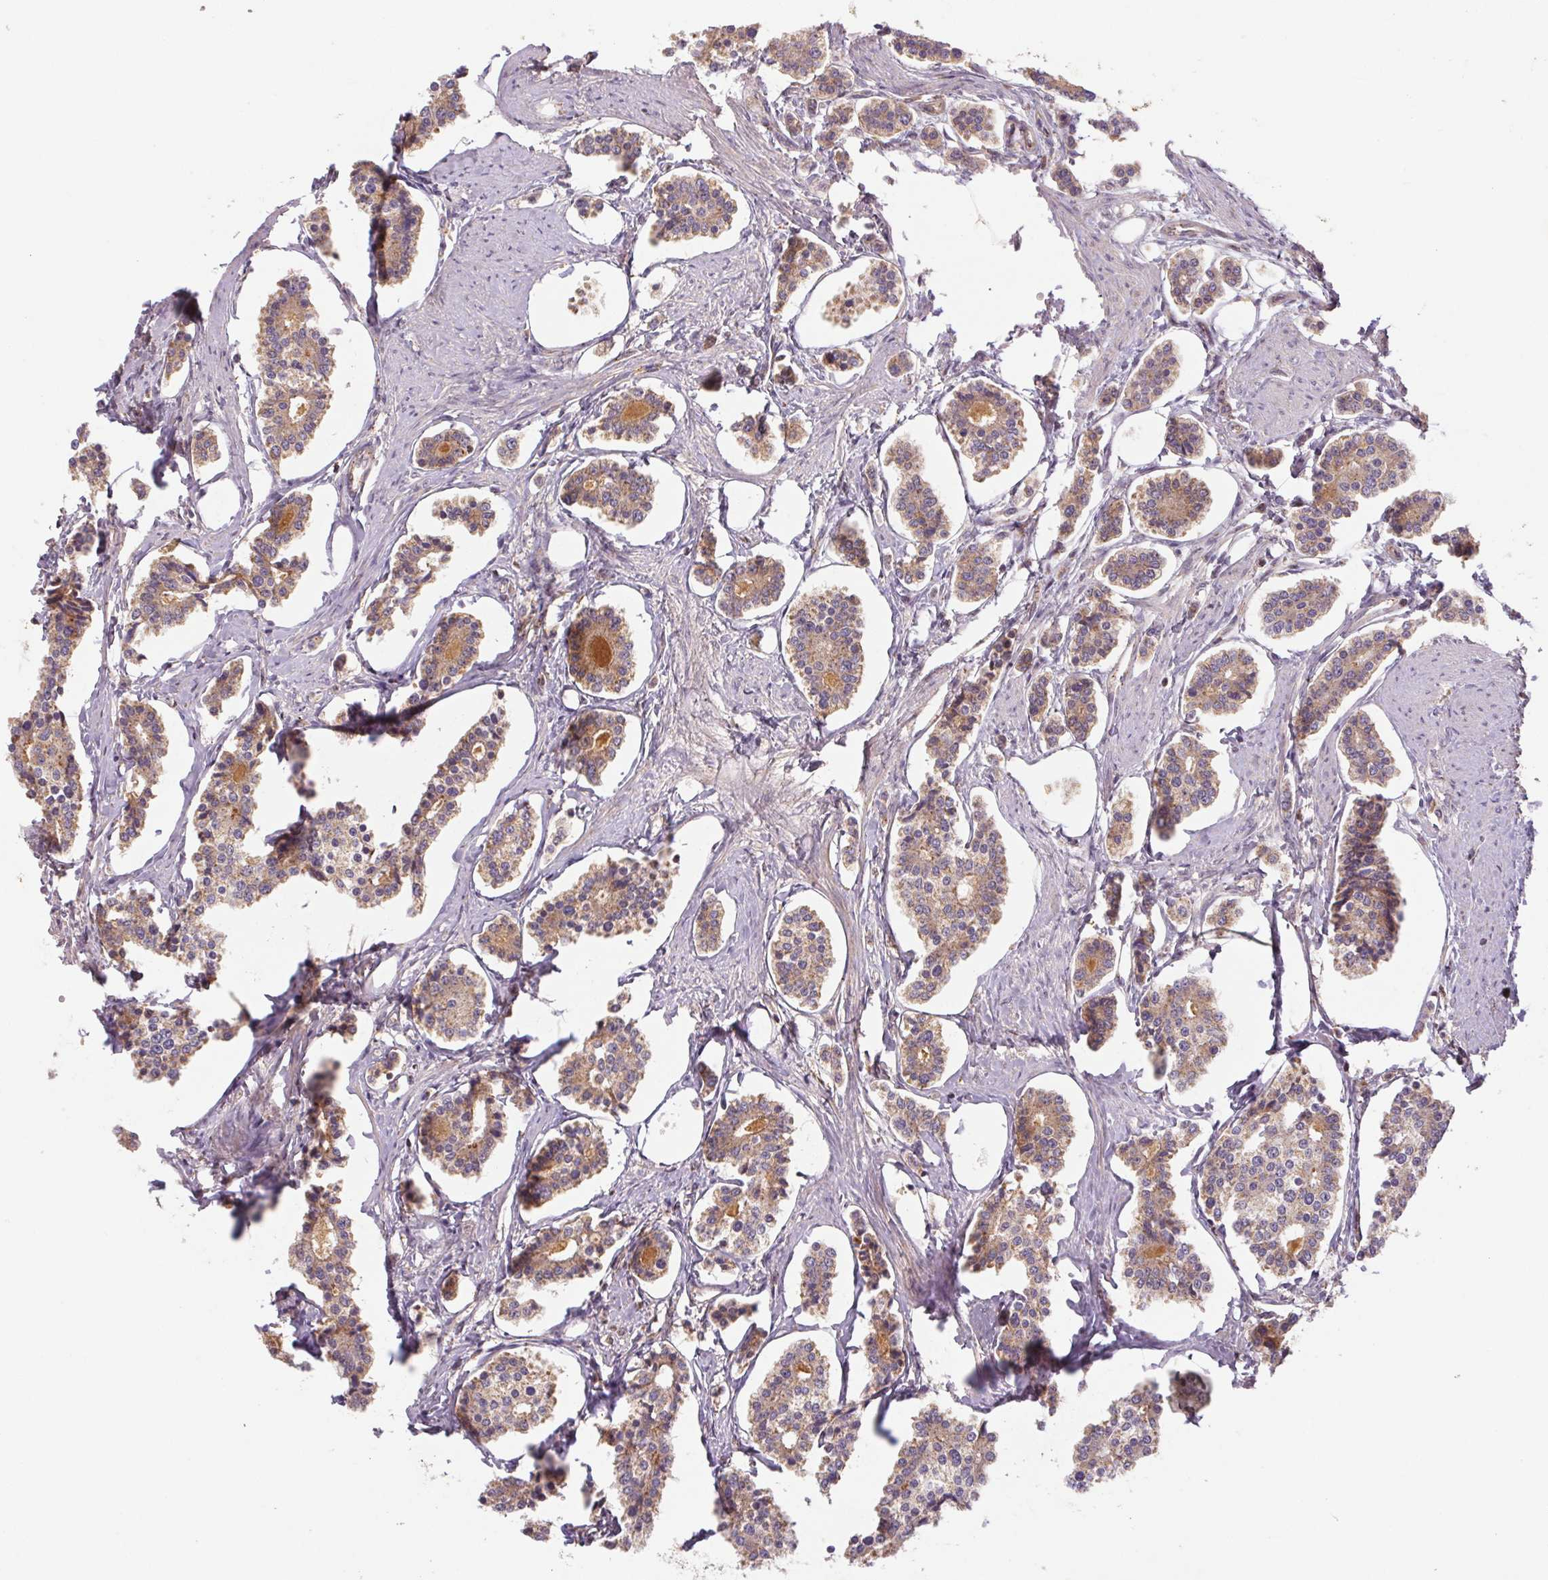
{"staining": {"intensity": "moderate", "quantity": ">75%", "location": "cytoplasmic/membranous"}, "tissue": "carcinoid", "cell_type": "Tumor cells", "image_type": "cancer", "snomed": [{"axis": "morphology", "description": "Carcinoid, malignant, NOS"}, {"axis": "topography", "description": "Small intestine"}], "caption": "Carcinoid stained for a protein (brown) displays moderate cytoplasmic/membranous positive positivity in about >75% of tumor cells.", "gene": "MTHFD1", "patient": {"sex": "female", "age": 65}}